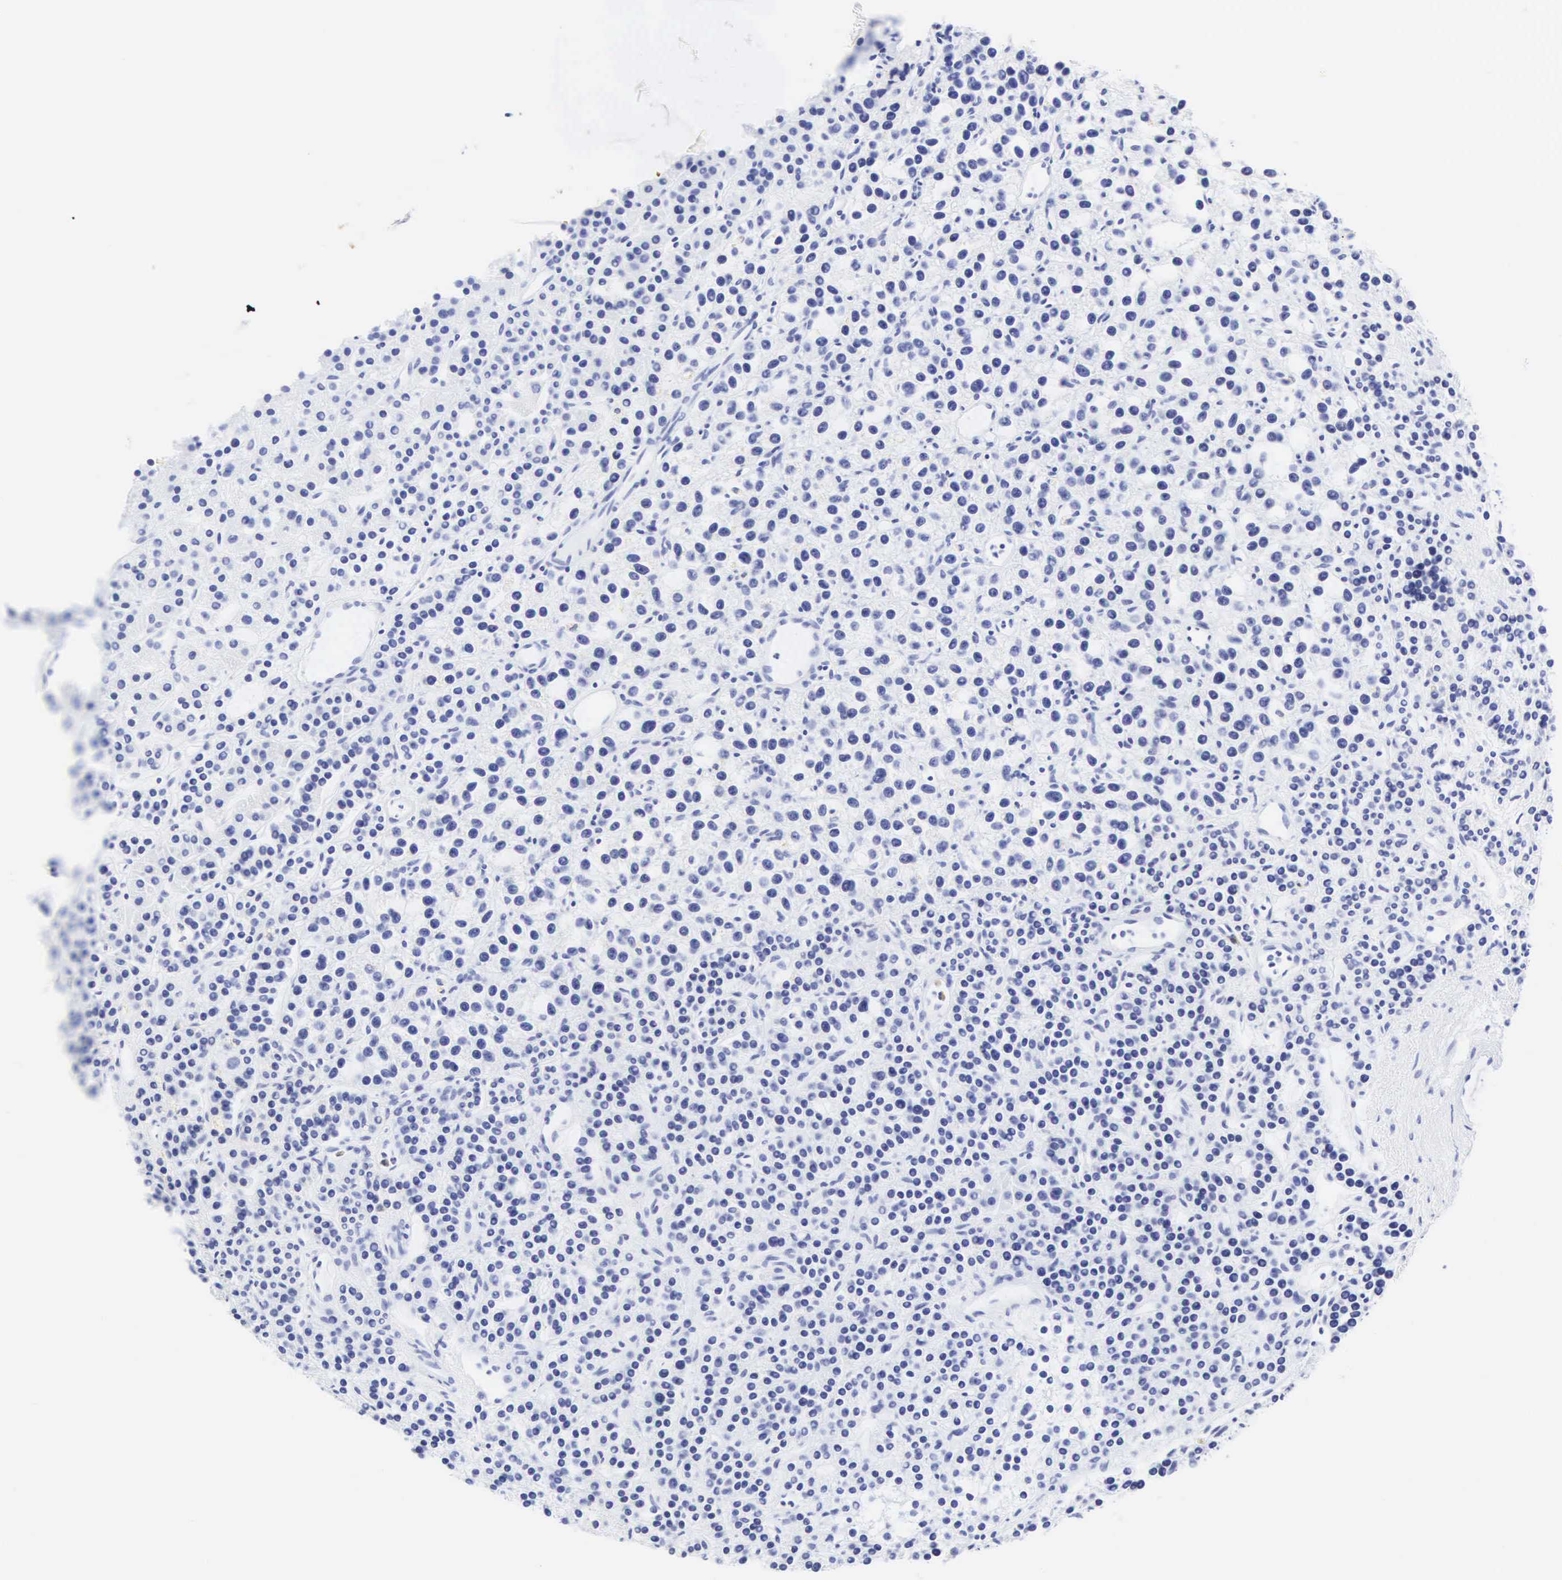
{"staining": {"intensity": "negative", "quantity": "none", "location": "none"}, "tissue": "parathyroid gland", "cell_type": "Glandular cells", "image_type": "normal", "snomed": [{"axis": "morphology", "description": "Normal tissue, NOS"}, {"axis": "topography", "description": "Parathyroid gland"}], "caption": "Immunohistochemical staining of benign human parathyroid gland reveals no significant positivity in glandular cells.", "gene": "CGB3", "patient": {"sex": "female", "age": 64}}